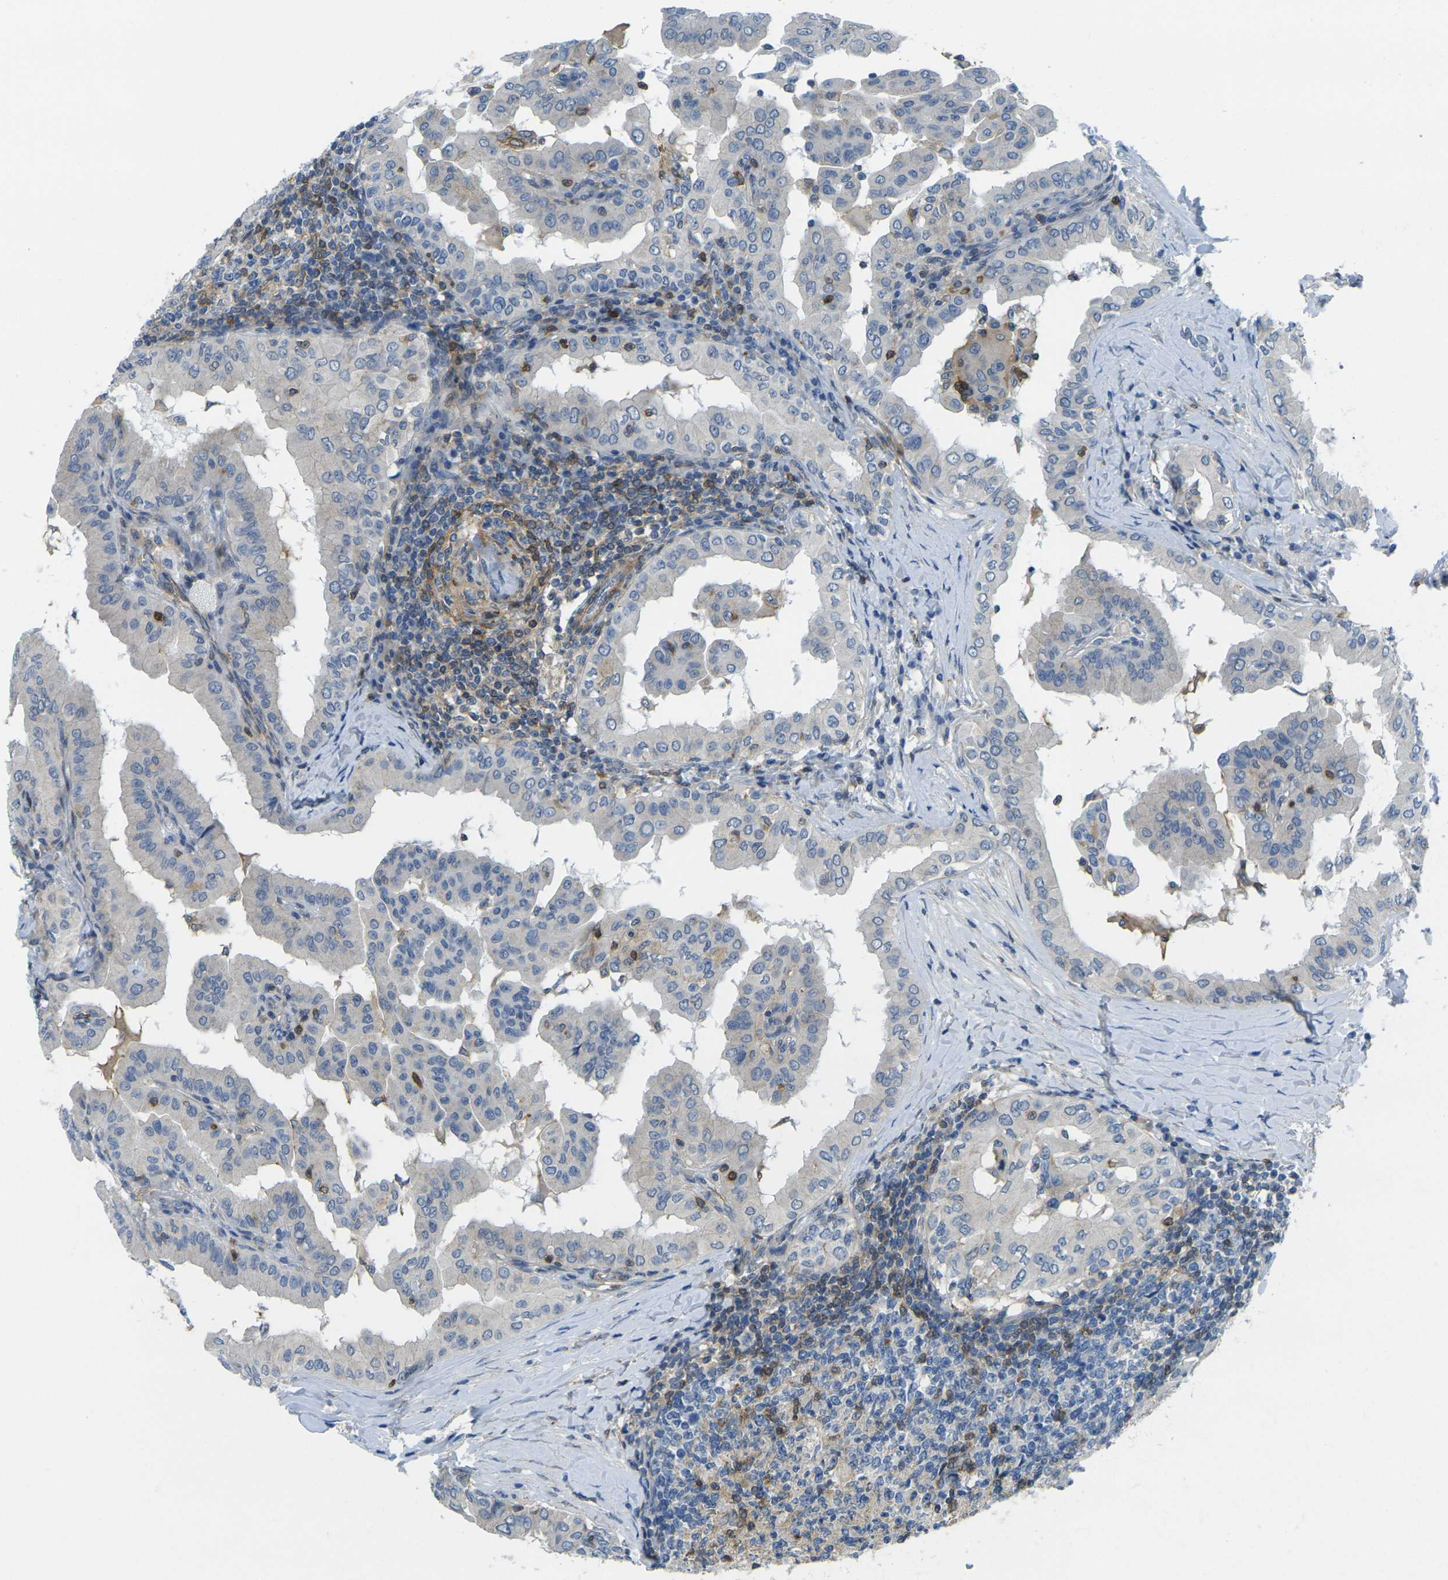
{"staining": {"intensity": "negative", "quantity": "none", "location": "none"}, "tissue": "thyroid cancer", "cell_type": "Tumor cells", "image_type": "cancer", "snomed": [{"axis": "morphology", "description": "Papillary adenocarcinoma, NOS"}, {"axis": "topography", "description": "Thyroid gland"}], "caption": "High power microscopy micrograph of an IHC micrograph of papillary adenocarcinoma (thyroid), revealing no significant expression in tumor cells.", "gene": "LASP1", "patient": {"sex": "male", "age": 33}}